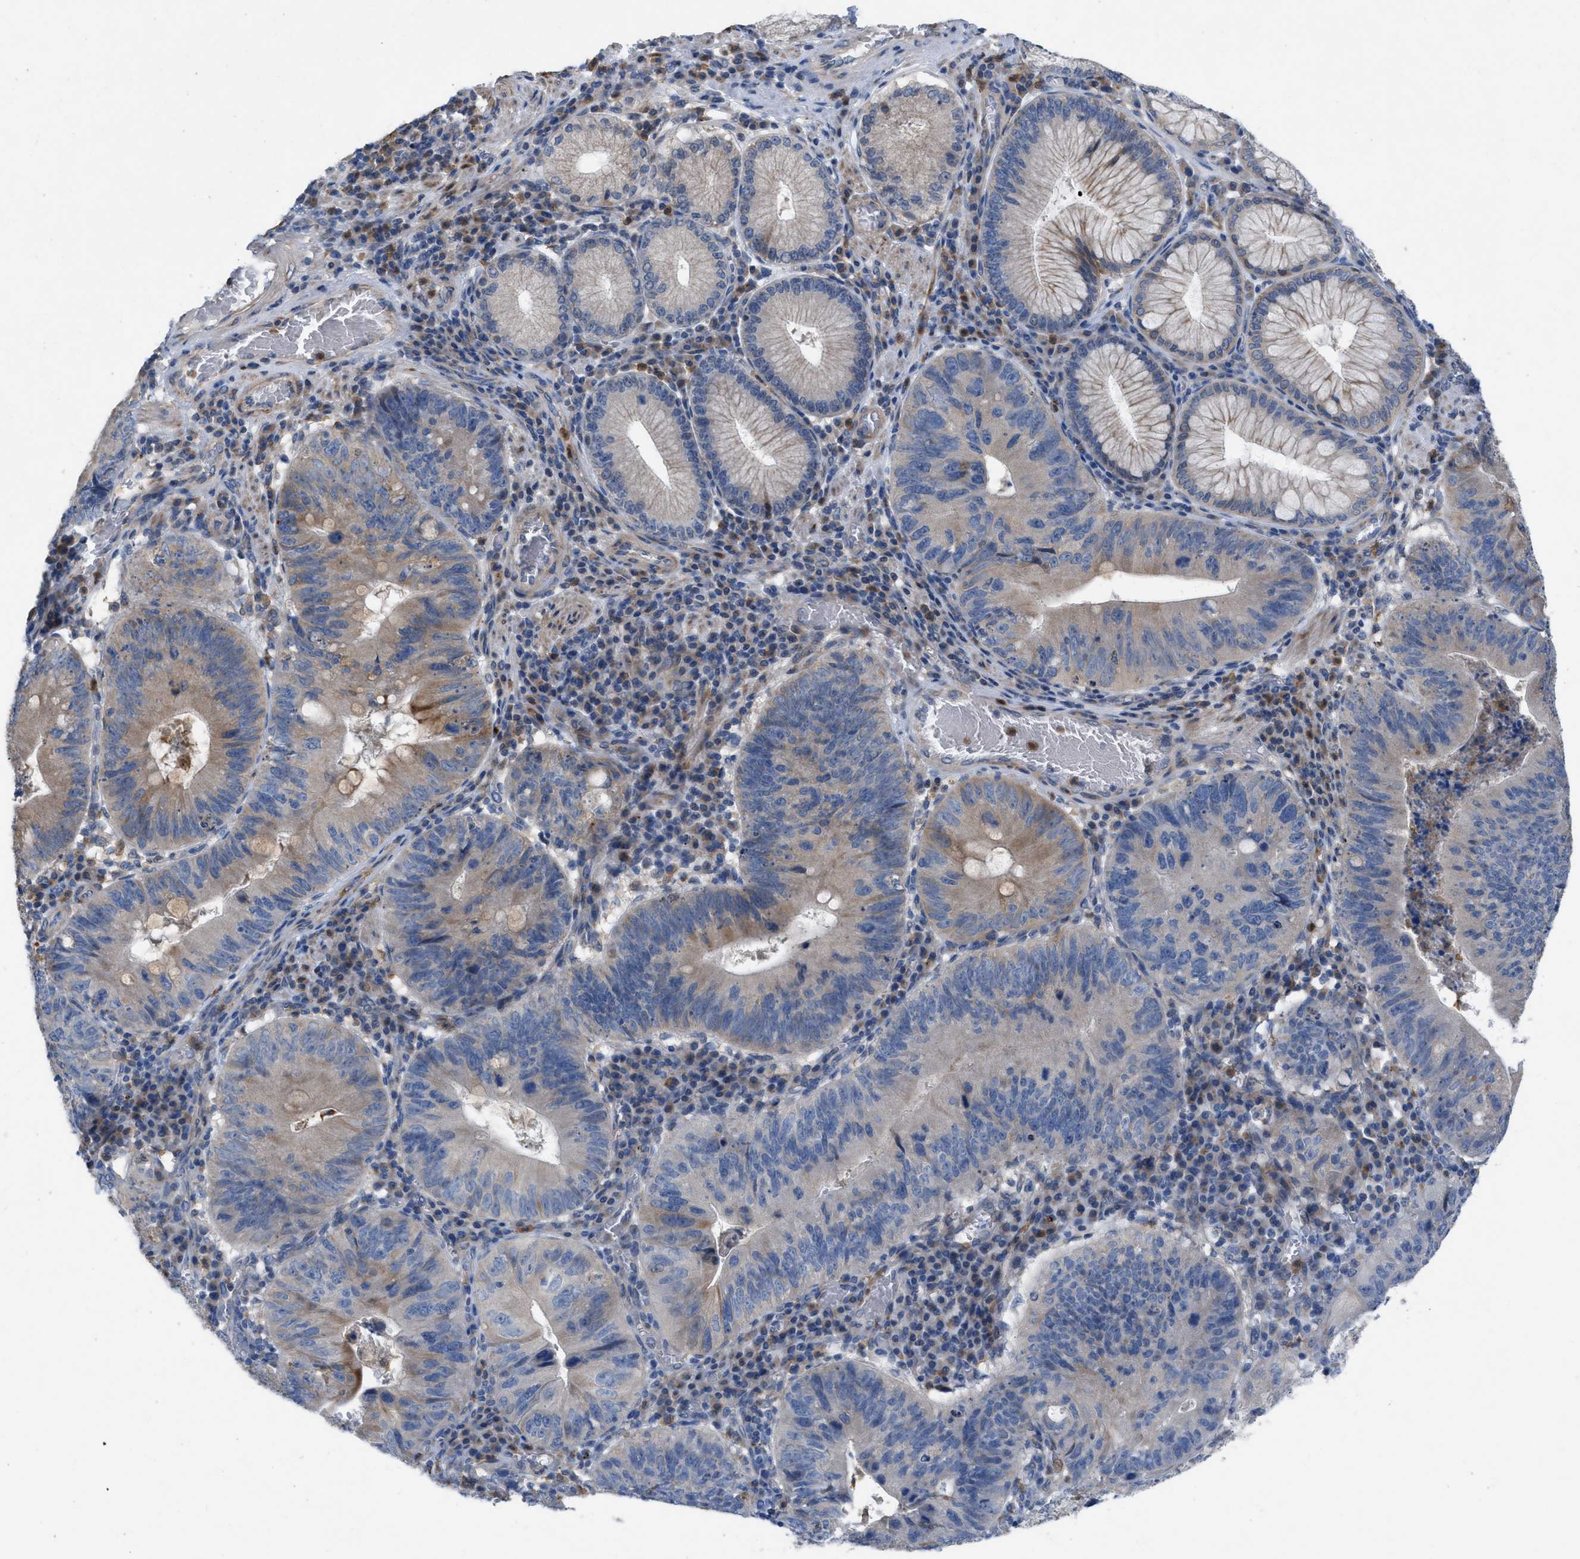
{"staining": {"intensity": "strong", "quantity": "<25%", "location": "cytoplasmic/membranous"}, "tissue": "stomach cancer", "cell_type": "Tumor cells", "image_type": "cancer", "snomed": [{"axis": "morphology", "description": "Adenocarcinoma, NOS"}, {"axis": "topography", "description": "Stomach"}], "caption": "Stomach cancer (adenocarcinoma) stained with a protein marker reveals strong staining in tumor cells.", "gene": "PLPPR5", "patient": {"sex": "male", "age": 59}}